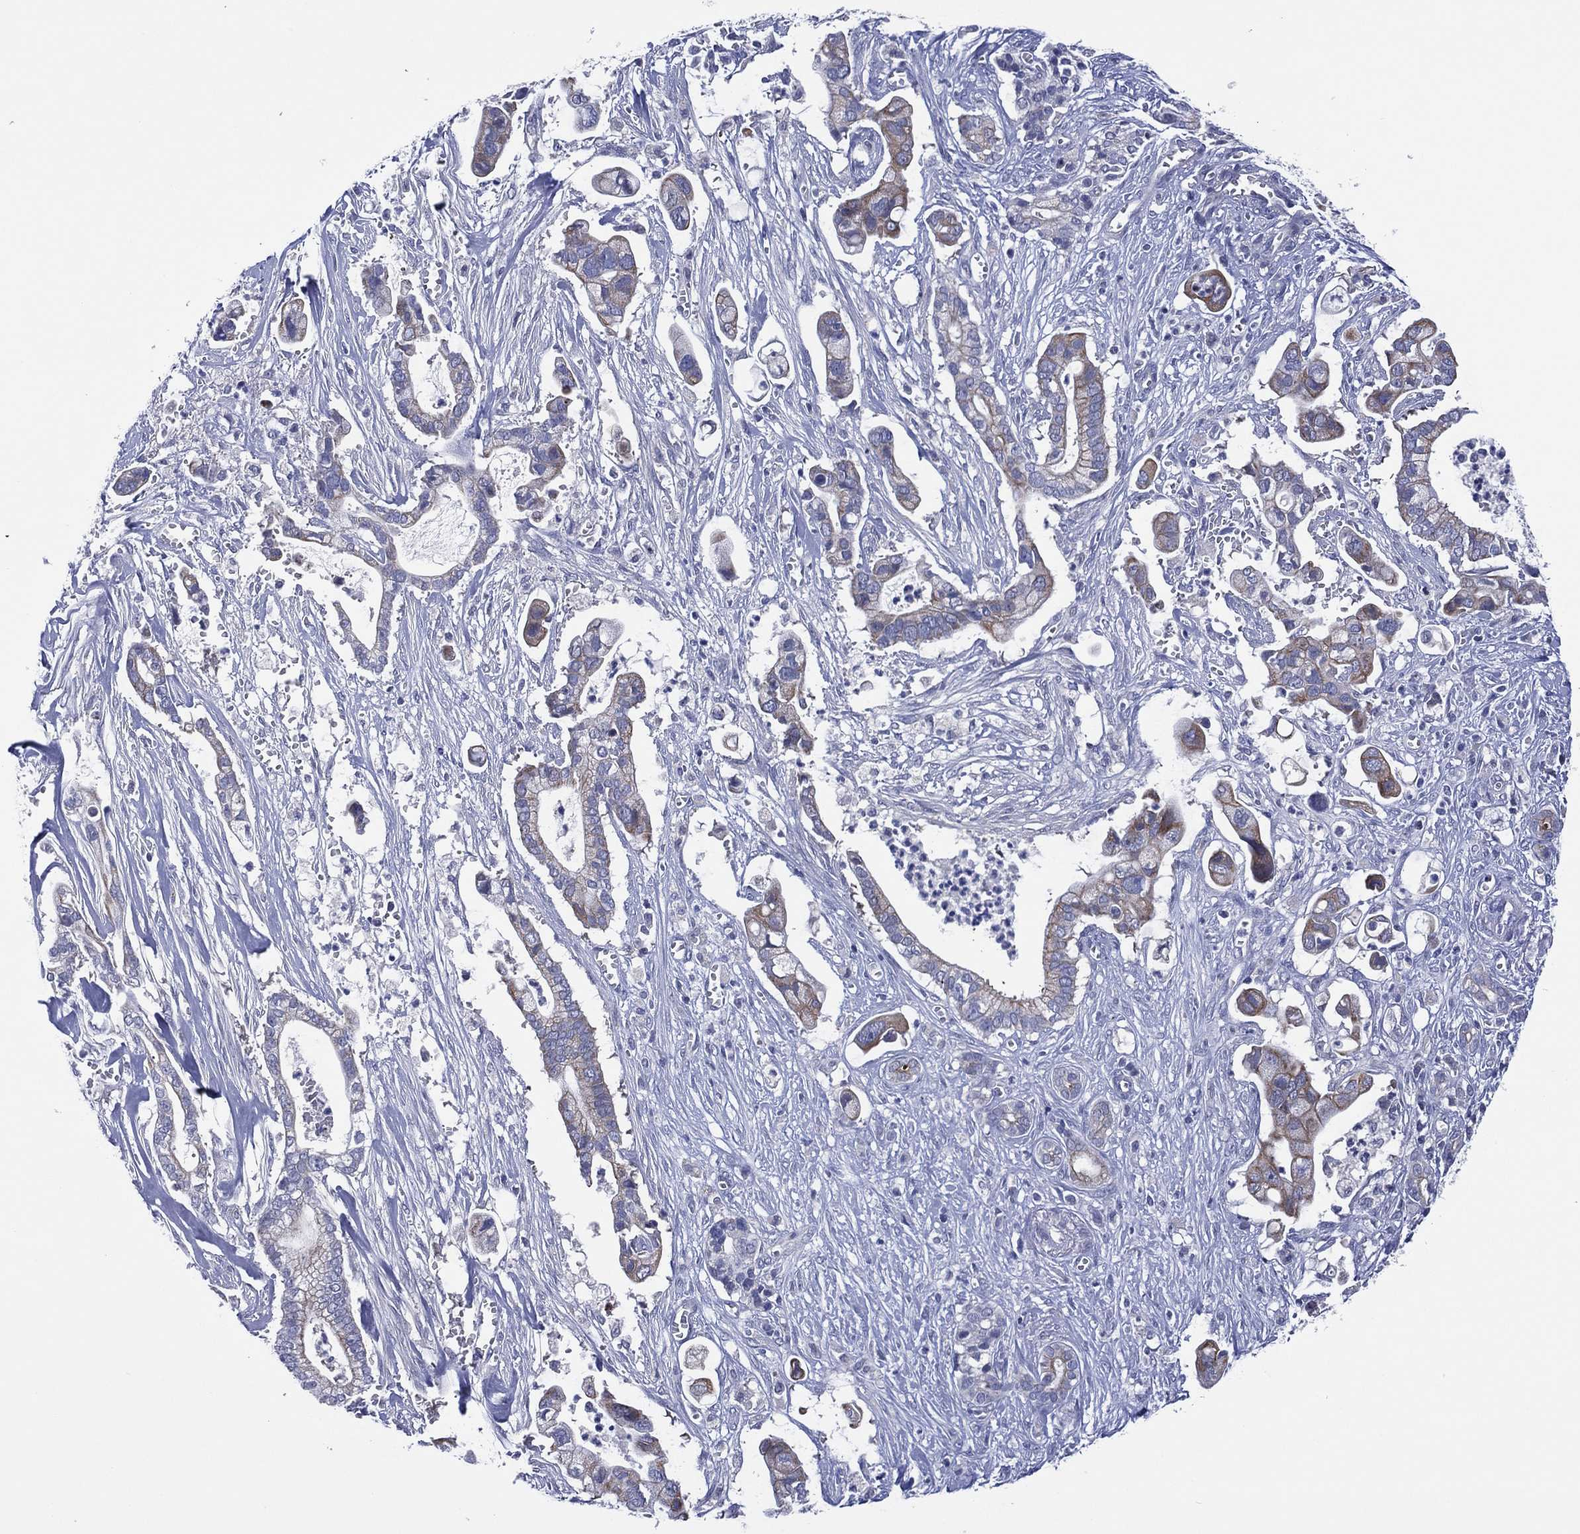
{"staining": {"intensity": "moderate", "quantity": "<25%", "location": "cytoplasmic/membranous"}, "tissue": "pancreatic cancer", "cell_type": "Tumor cells", "image_type": "cancer", "snomed": [{"axis": "morphology", "description": "Adenocarcinoma, NOS"}, {"axis": "topography", "description": "Pancreas"}], "caption": "A photomicrograph of human pancreatic cancer (adenocarcinoma) stained for a protein demonstrates moderate cytoplasmic/membranous brown staining in tumor cells.", "gene": "TRIM31", "patient": {"sex": "male", "age": 61}}